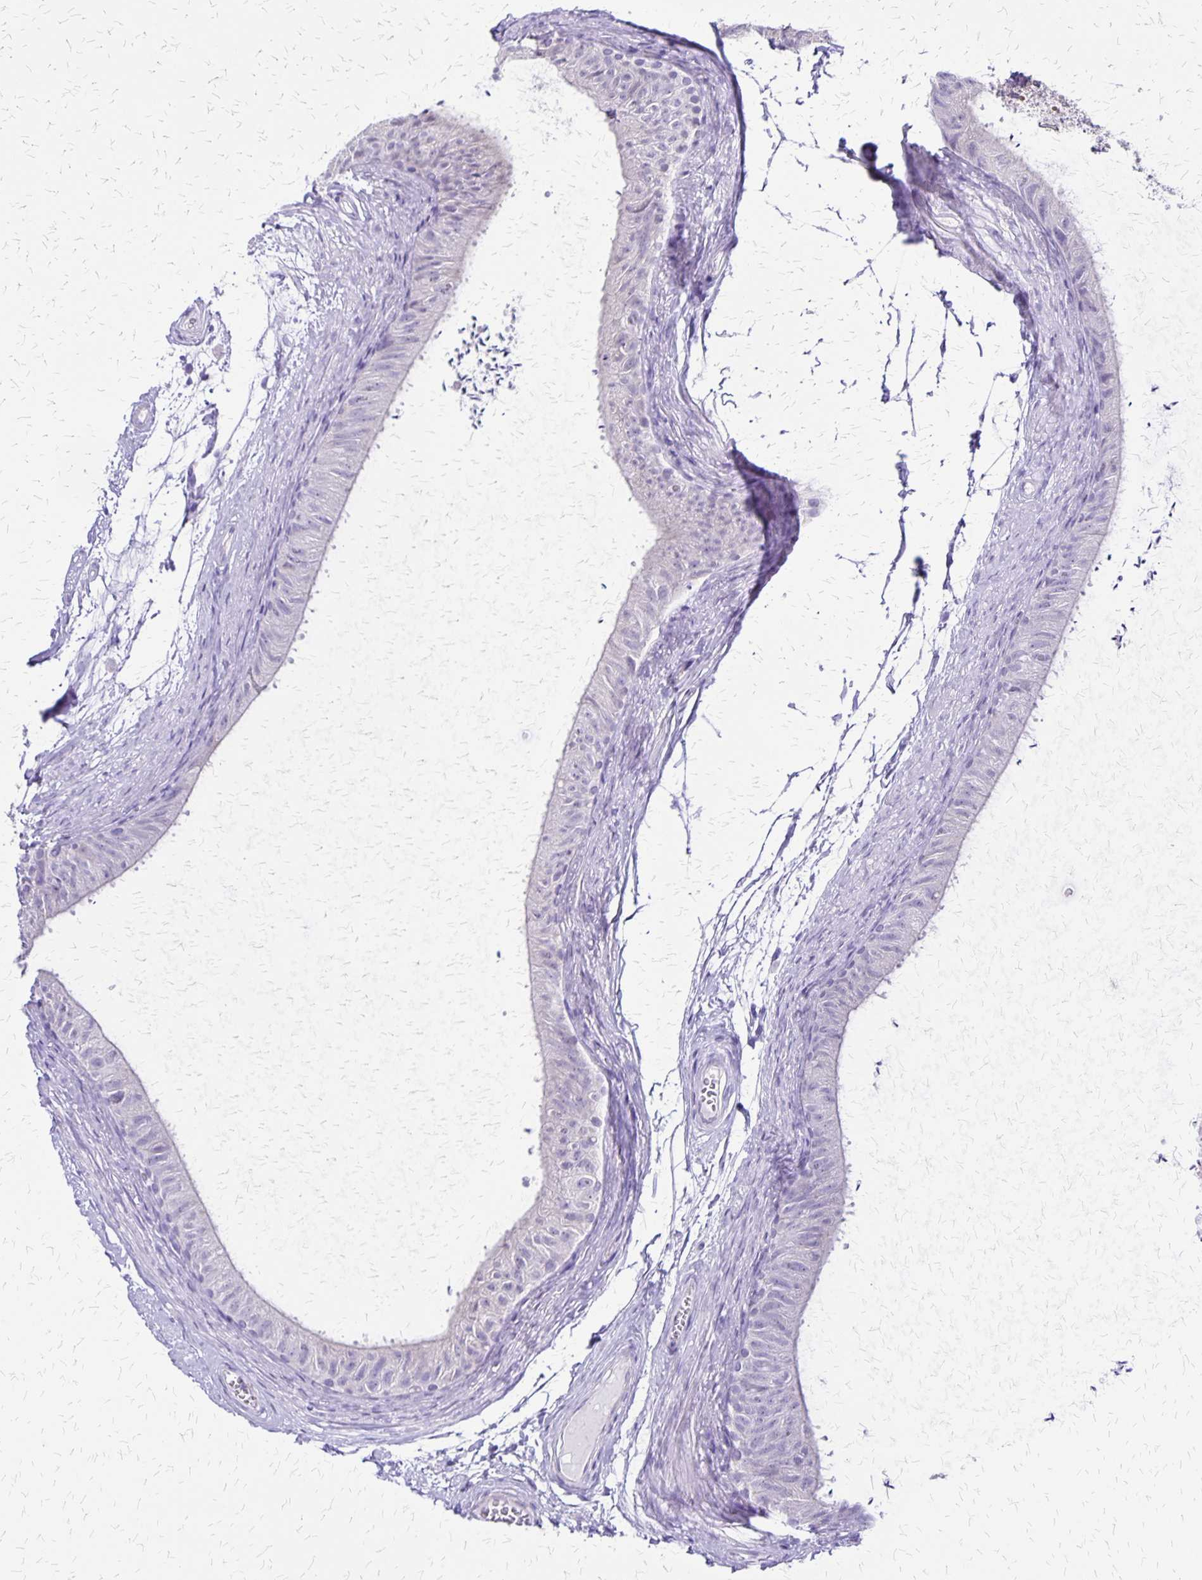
{"staining": {"intensity": "negative", "quantity": "none", "location": "none"}, "tissue": "epididymis", "cell_type": "Glandular cells", "image_type": "normal", "snomed": [{"axis": "morphology", "description": "Normal tissue, NOS"}, {"axis": "topography", "description": "Epididymis, spermatic cord, NOS"}, {"axis": "topography", "description": "Epididymis"}, {"axis": "topography", "description": "Peripheral nerve tissue"}], "caption": "Photomicrograph shows no significant protein expression in glandular cells of benign epididymis. (DAB IHC visualized using brightfield microscopy, high magnification).", "gene": "SI", "patient": {"sex": "male", "age": 29}}